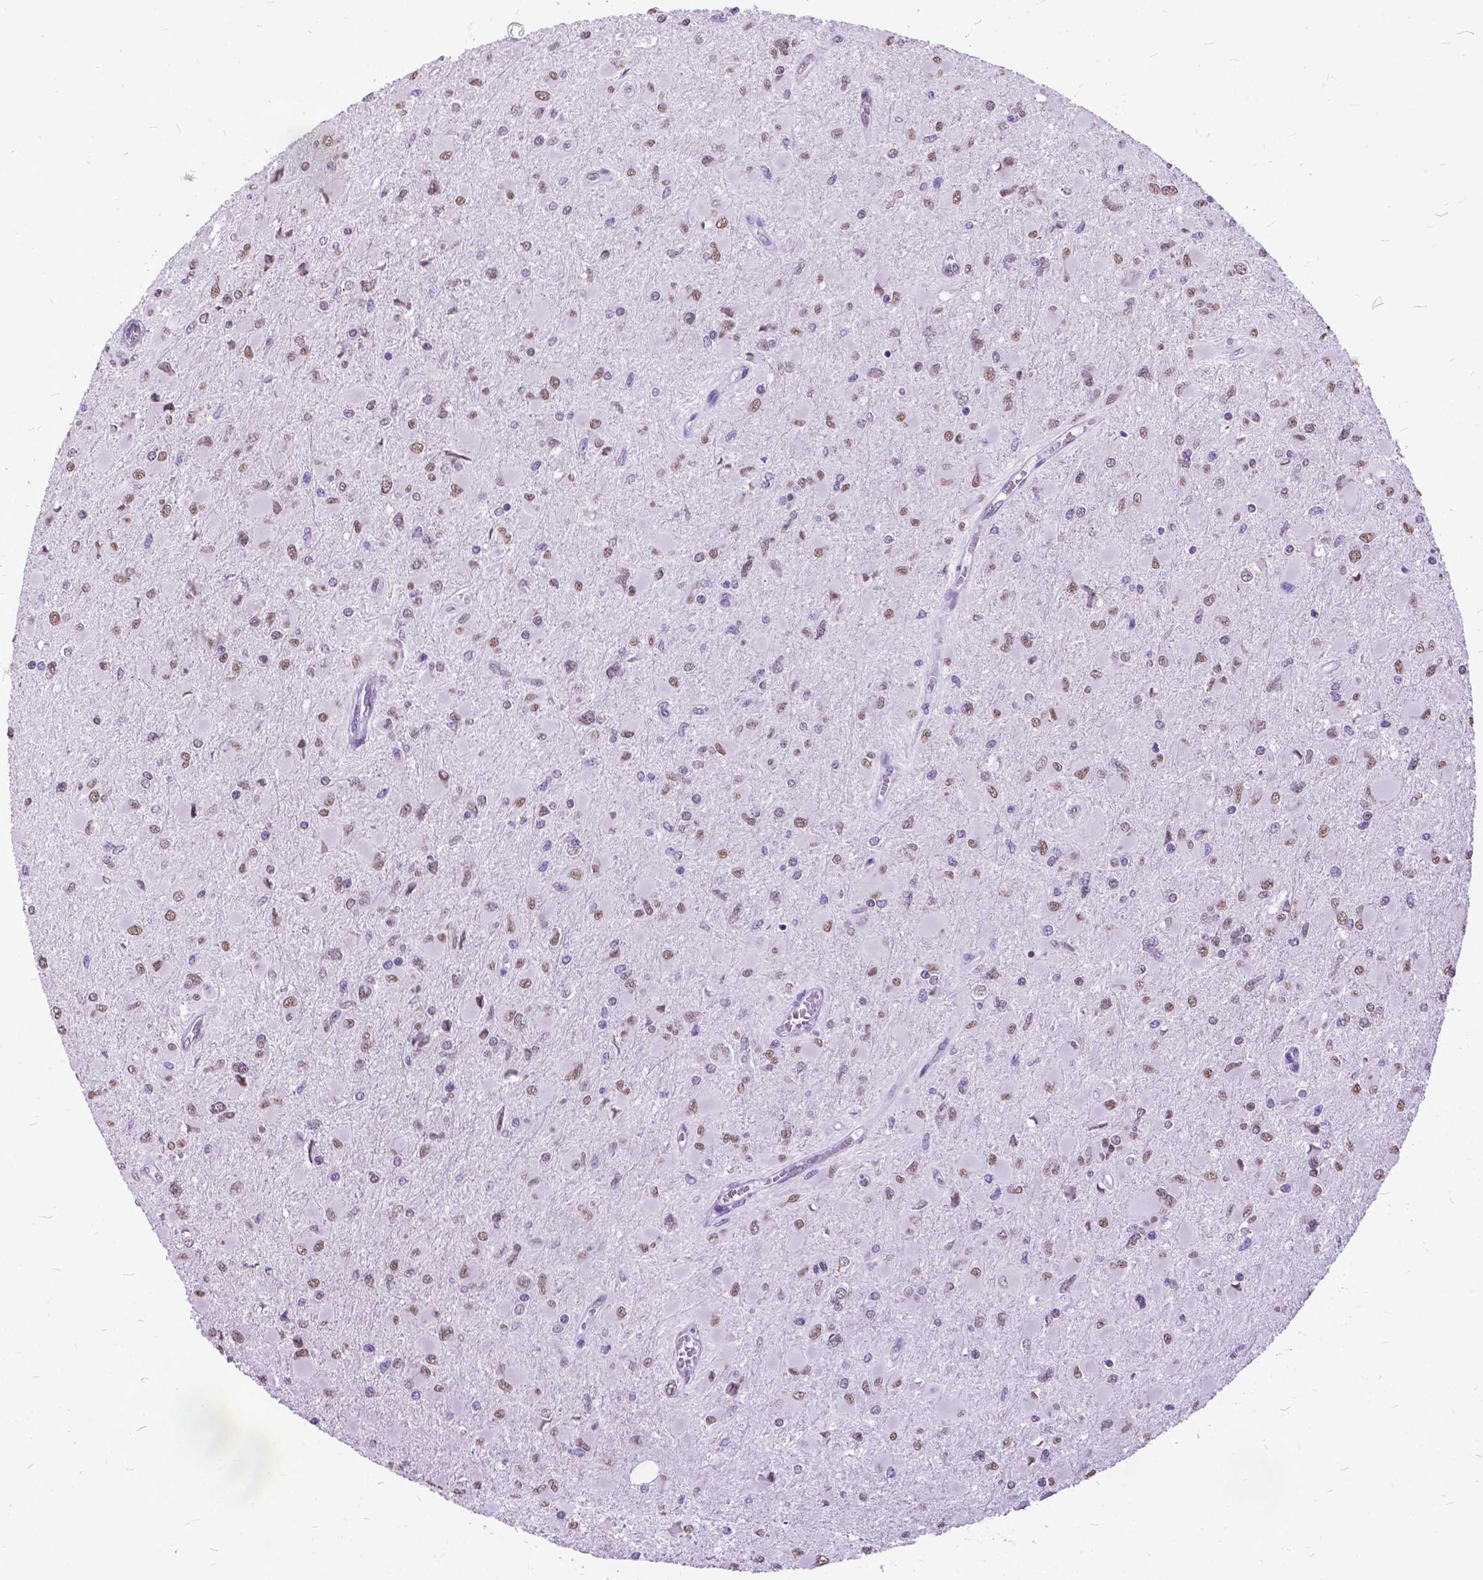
{"staining": {"intensity": "moderate", "quantity": ">75%", "location": "nuclear"}, "tissue": "glioma", "cell_type": "Tumor cells", "image_type": "cancer", "snomed": [{"axis": "morphology", "description": "Glioma, malignant, High grade"}, {"axis": "topography", "description": "Cerebral cortex"}], "caption": "A high-resolution micrograph shows IHC staining of glioma, which exhibits moderate nuclear expression in approximately >75% of tumor cells. The staining is performed using DAB brown chromogen to label protein expression. The nuclei are counter-stained blue using hematoxylin.", "gene": "MARCHF10", "patient": {"sex": "female", "age": 36}}